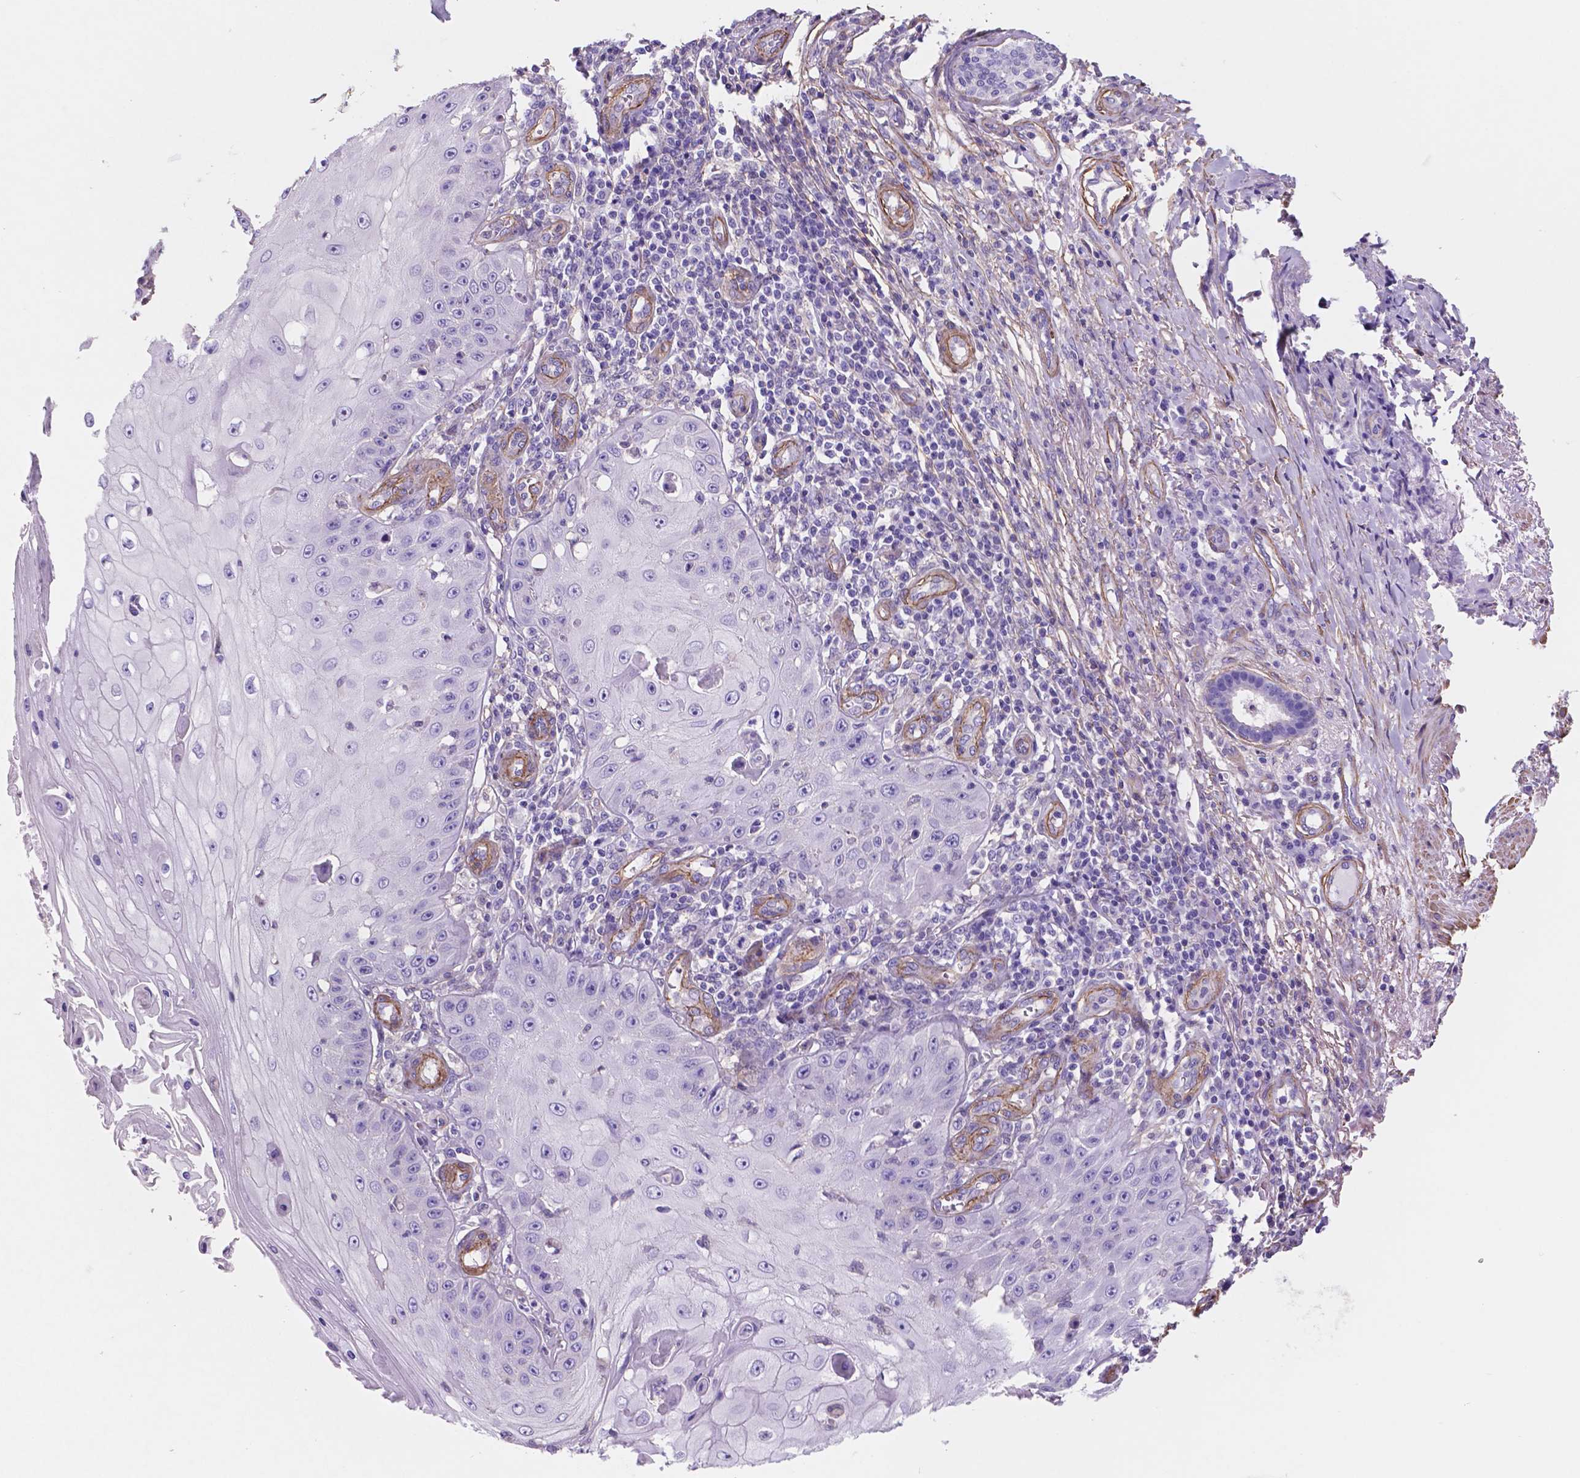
{"staining": {"intensity": "negative", "quantity": "none", "location": "none"}, "tissue": "skin cancer", "cell_type": "Tumor cells", "image_type": "cancer", "snomed": [{"axis": "morphology", "description": "Squamous cell carcinoma, NOS"}, {"axis": "topography", "description": "Skin"}], "caption": "Human skin cancer stained for a protein using IHC exhibits no positivity in tumor cells.", "gene": "TOR2A", "patient": {"sex": "male", "age": 70}}